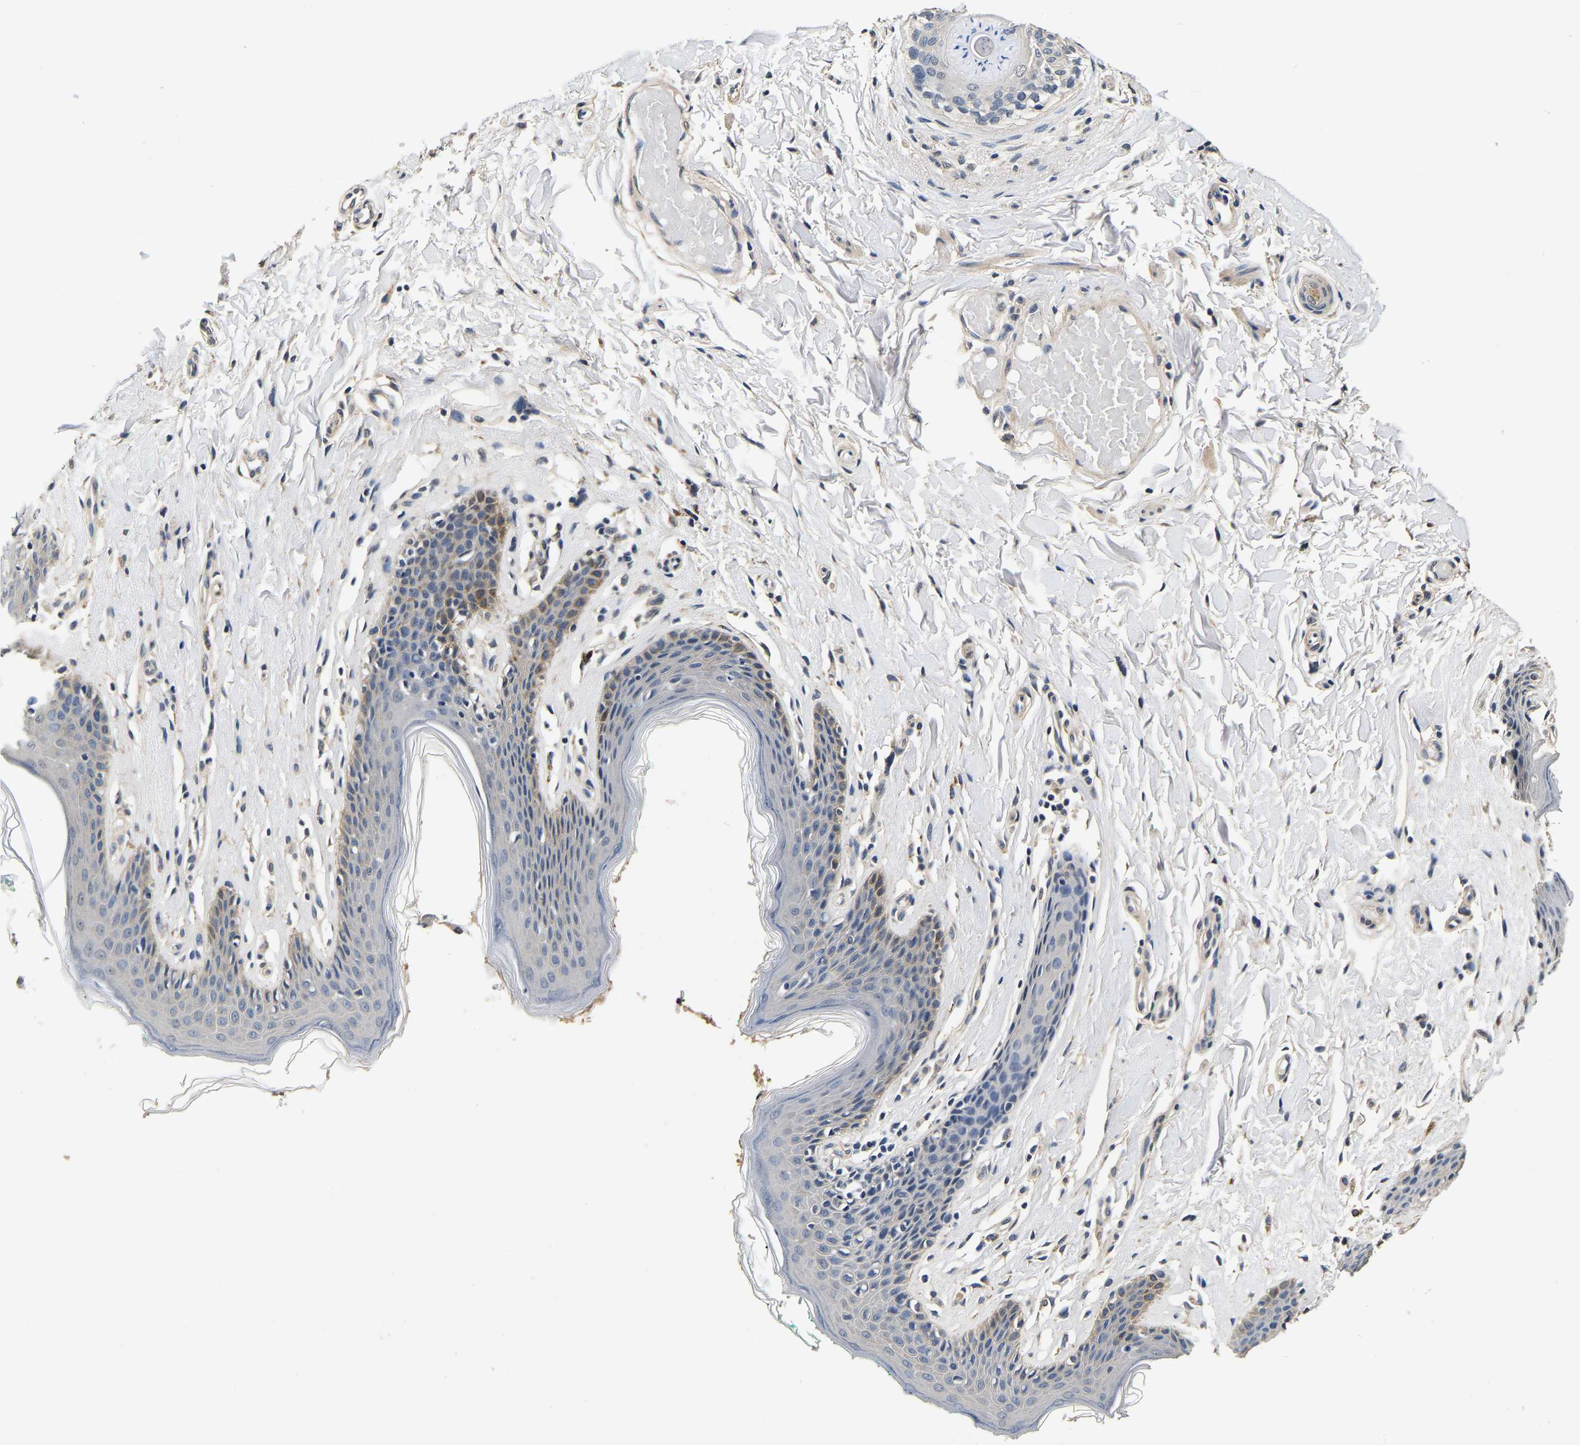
{"staining": {"intensity": "moderate", "quantity": "<25%", "location": "cytoplasmic/membranous"}, "tissue": "skin", "cell_type": "Epidermal cells", "image_type": "normal", "snomed": [{"axis": "morphology", "description": "Normal tissue, NOS"}, {"axis": "topography", "description": "Vulva"}], "caption": "Immunohistochemistry (DAB) staining of benign human skin reveals moderate cytoplasmic/membranous protein positivity in approximately <25% of epidermal cells. The staining is performed using DAB (3,3'-diaminobenzidine) brown chromogen to label protein expression. The nuclei are counter-stained blue using hematoxylin.", "gene": "RUVBL1", "patient": {"sex": "female", "age": 66}}